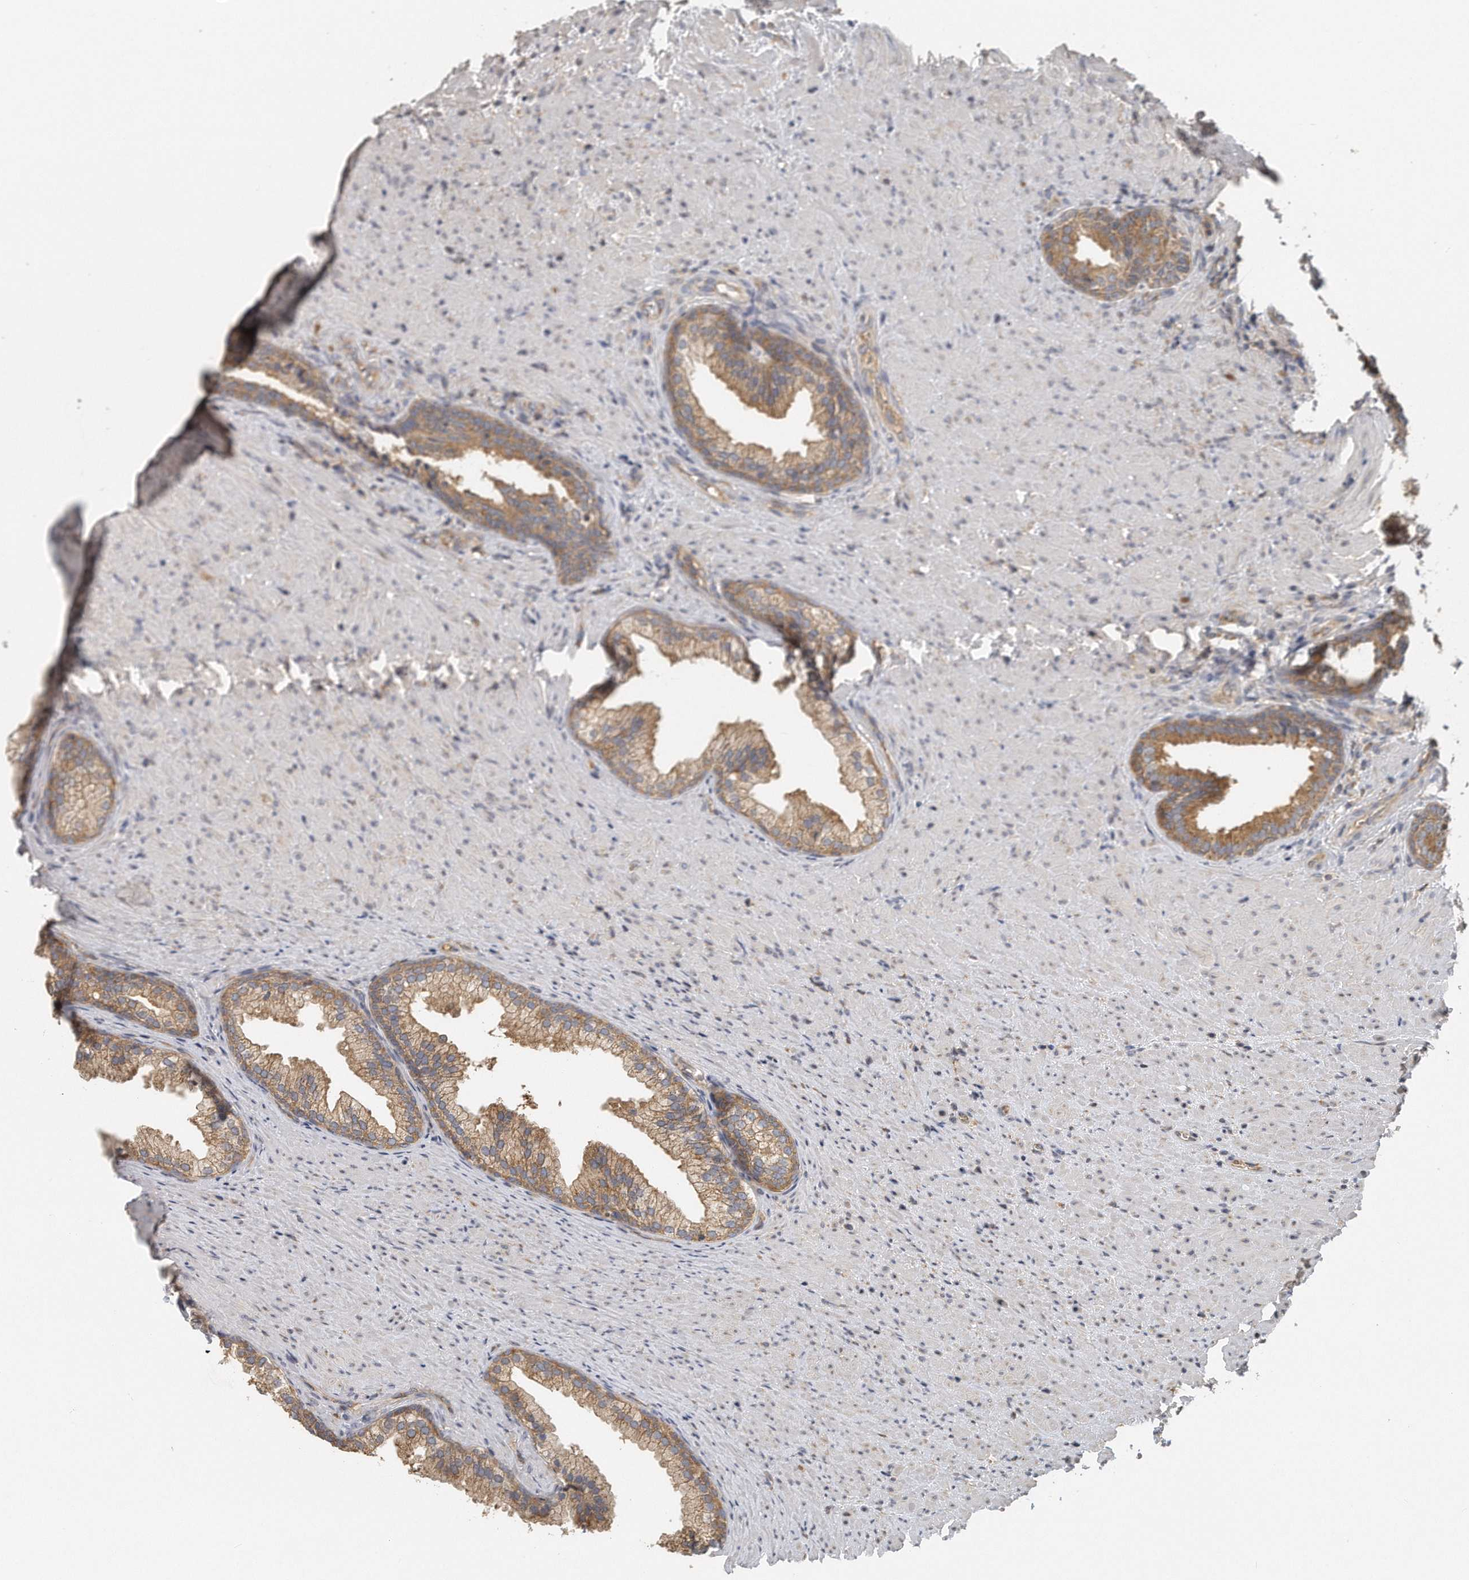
{"staining": {"intensity": "moderate", "quantity": ">75%", "location": "cytoplasmic/membranous"}, "tissue": "prostate", "cell_type": "Glandular cells", "image_type": "normal", "snomed": [{"axis": "morphology", "description": "Normal tissue, NOS"}, {"axis": "topography", "description": "Prostate"}], "caption": "Unremarkable prostate was stained to show a protein in brown. There is medium levels of moderate cytoplasmic/membranous expression in approximately >75% of glandular cells.", "gene": "EIF3I", "patient": {"sex": "male", "age": 76}}